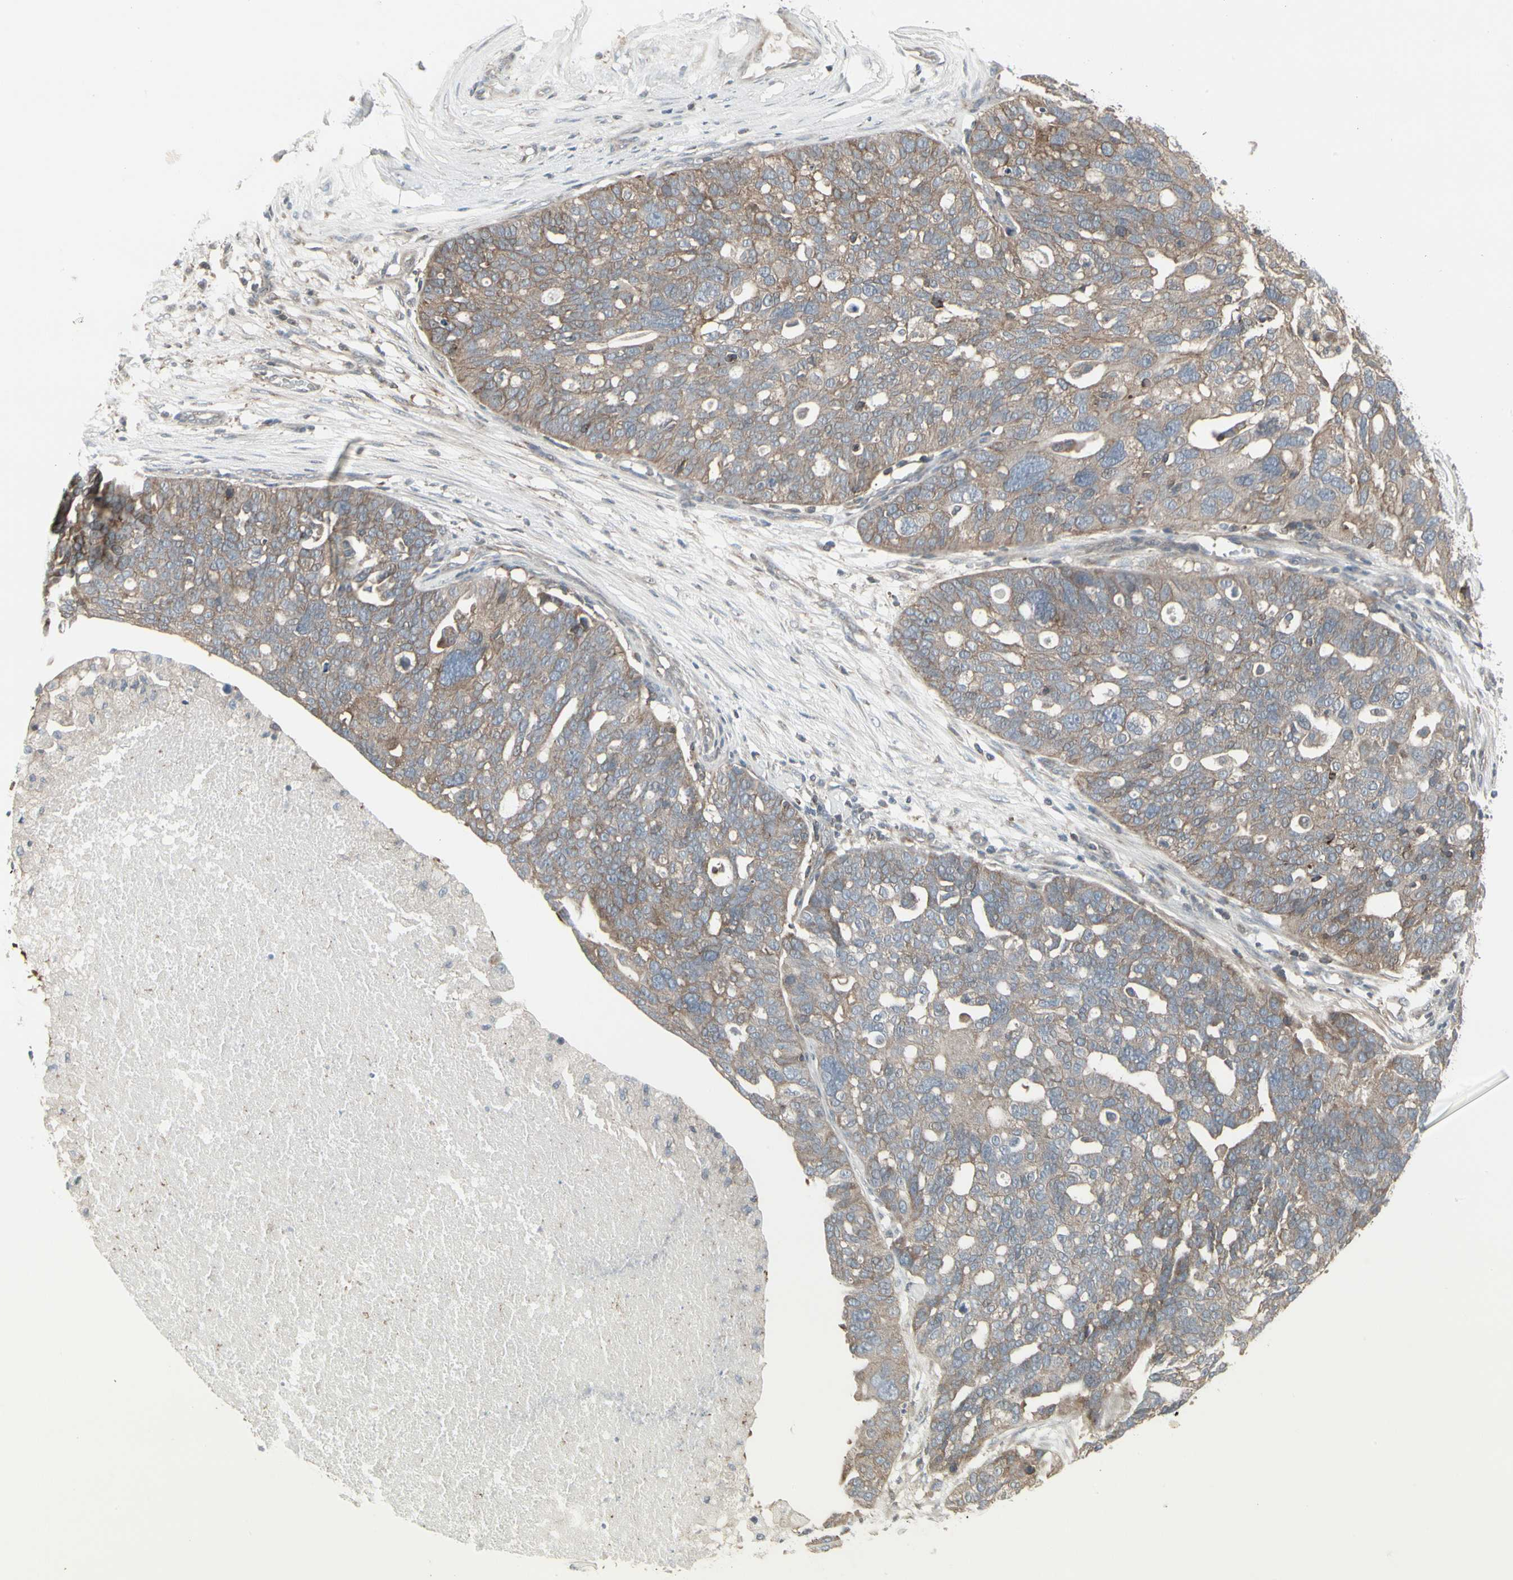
{"staining": {"intensity": "weak", "quantity": ">75%", "location": "cytoplasmic/membranous"}, "tissue": "ovarian cancer", "cell_type": "Tumor cells", "image_type": "cancer", "snomed": [{"axis": "morphology", "description": "Cystadenocarcinoma, serous, NOS"}, {"axis": "topography", "description": "Ovary"}], "caption": "Approximately >75% of tumor cells in ovarian cancer (serous cystadenocarcinoma) display weak cytoplasmic/membranous protein positivity as visualized by brown immunohistochemical staining.", "gene": "EPS15", "patient": {"sex": "female", "age": 59}}